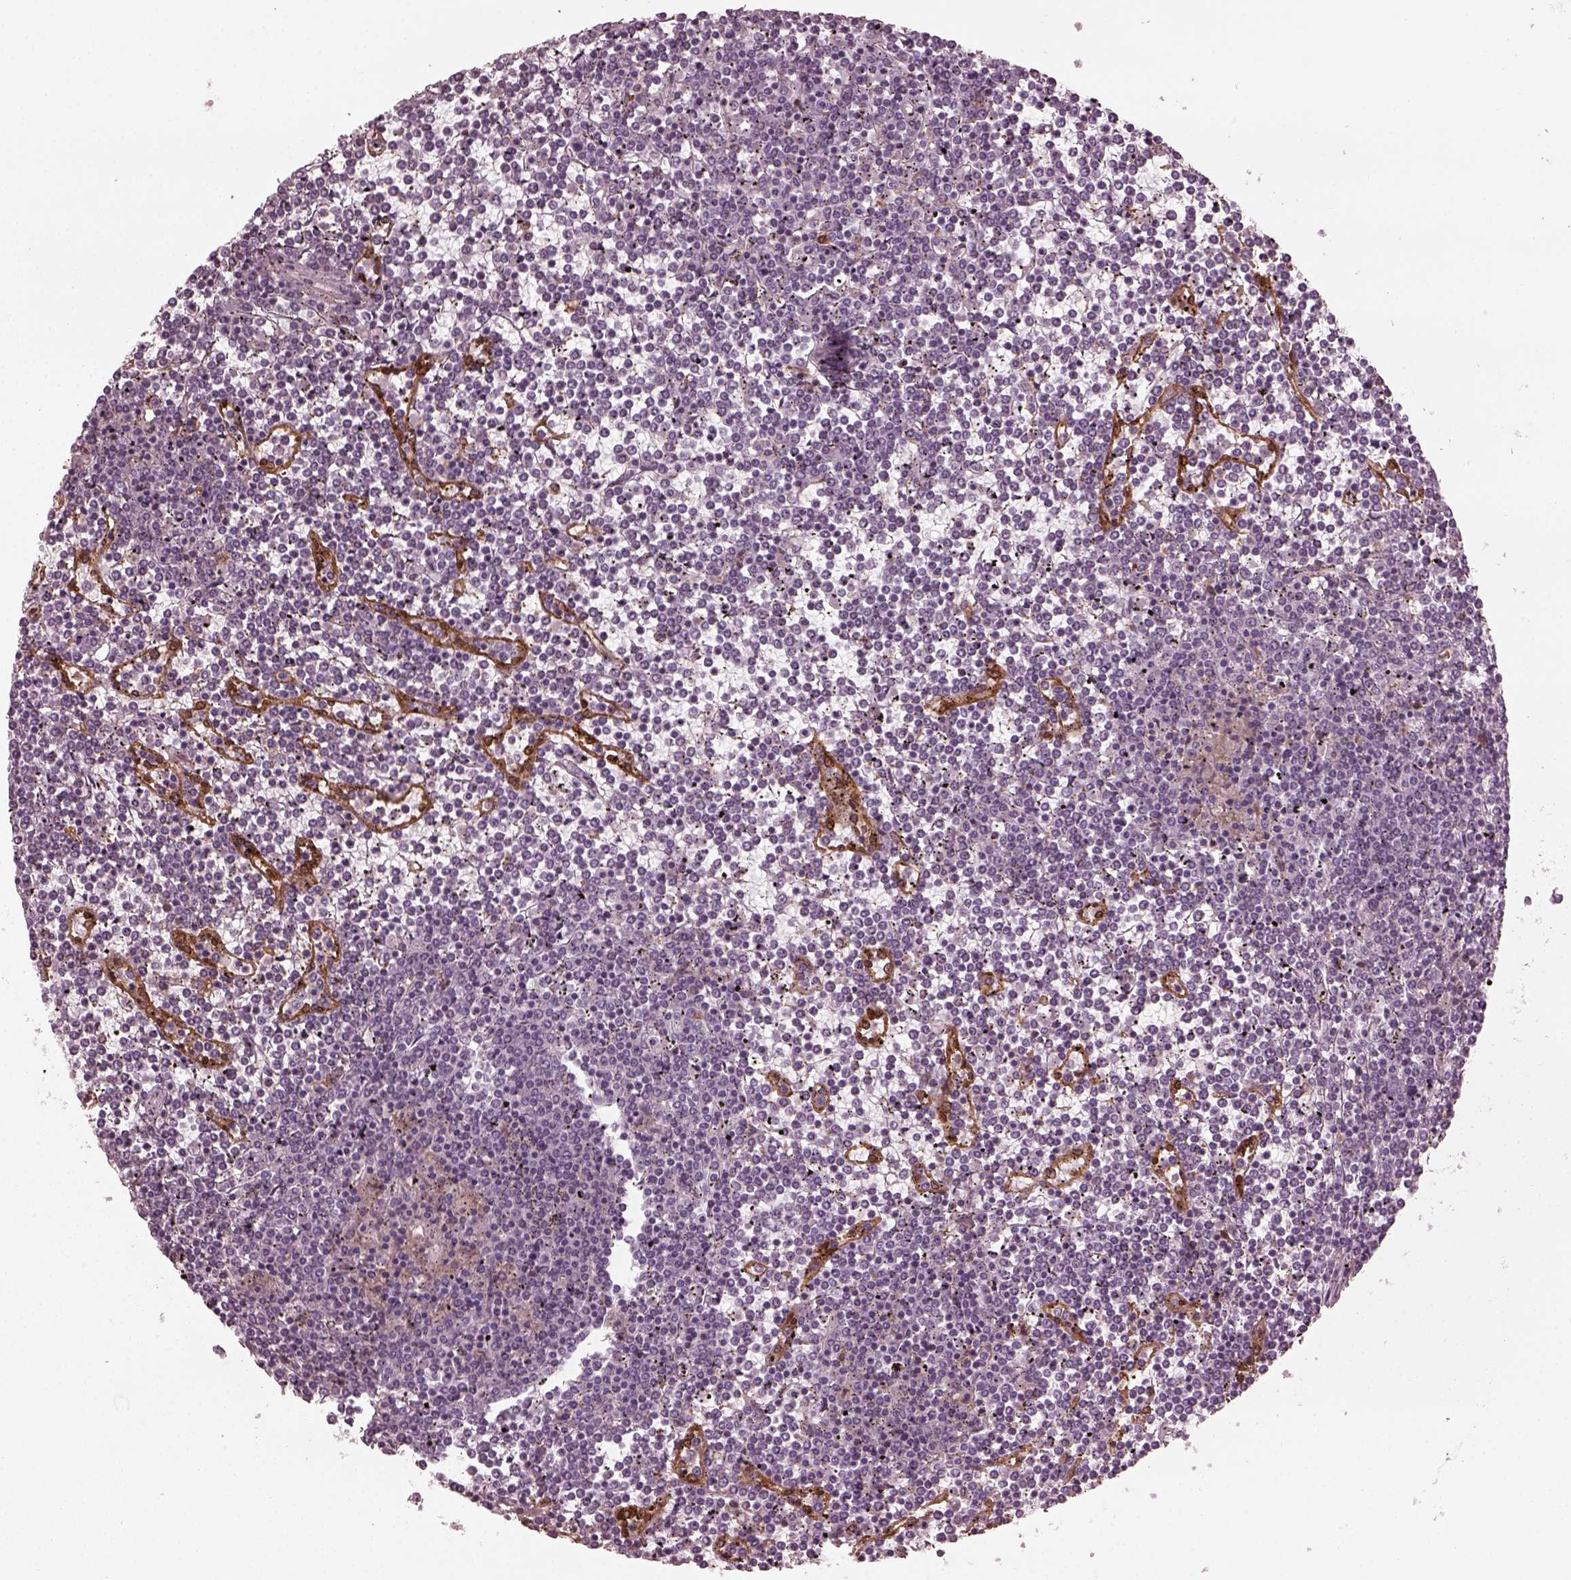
{"staining": {"intensity": "negative", "quantity": "none", "location": "none"}, "tissue": "lymphoma", "cell_type": "Tumor cells", "image_type": "cancer", "snomed": [{"axis": "morphology", "description": "Malignant lymphoma, non-Hodgkin's type, Low grade"}, {"axis": "topography", "description": "Spleen"}], "caption": "The histopathology image reveals no significant staining in tumor cells of lymphoma. (DAB immunohistochemistry, high magnification).", "gene": "PSTPIP2", "patient": {"sex": "female", "age": 19}}